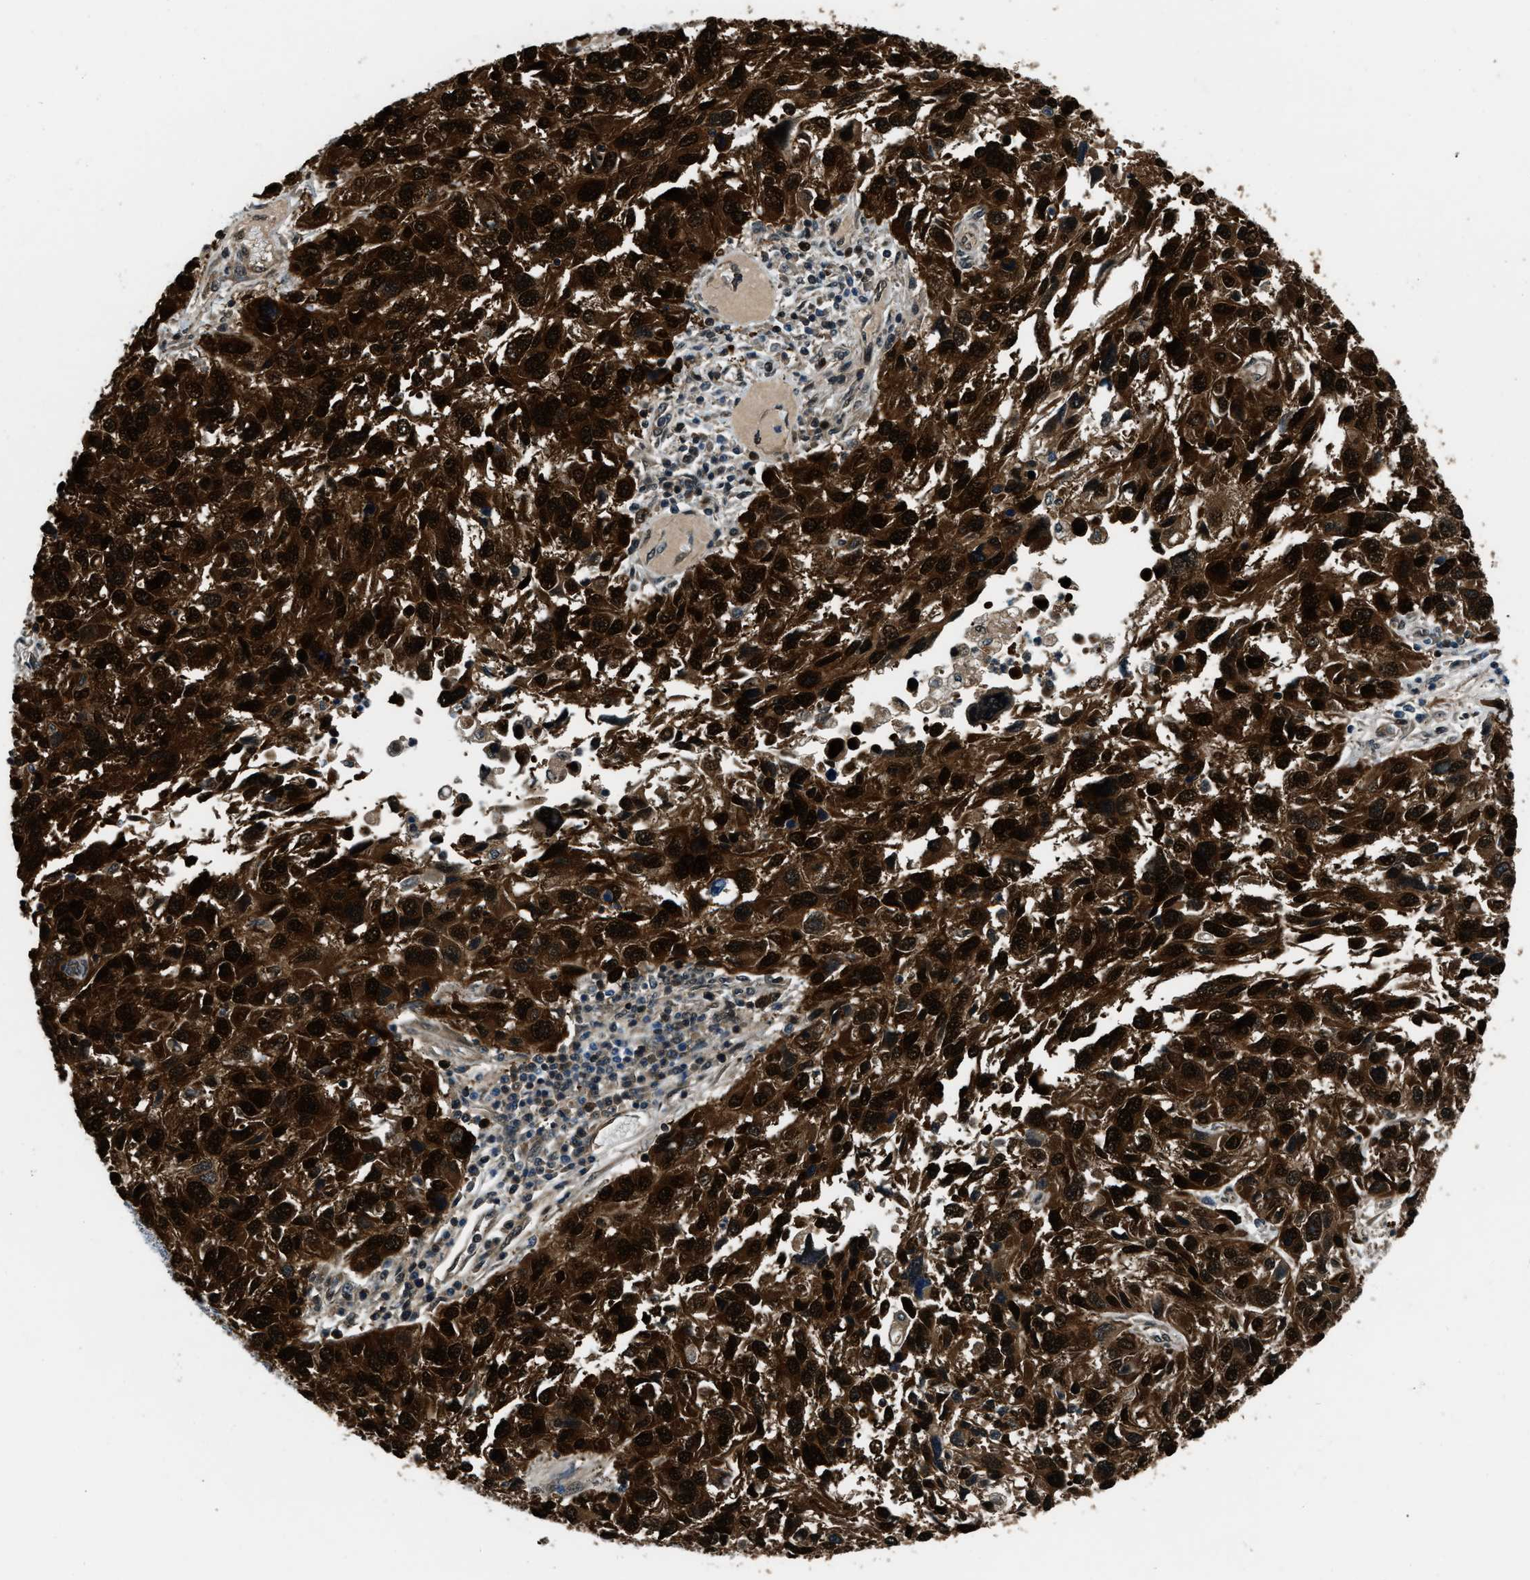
{"staining": {"intensity": "strong", "quantity": ">75%", "location": "cytoplasmic/membranous,nuclear"}, "tissue": "melanoma", "cell_type": "Tumor cells", "image_type": "cancer", "snomed": [{"axis": "morphology", "description": "Malignant melanoma, NOS"}, {"axis": "topography", "description": "Skin"}], "caption": "The micrograph reveals immunohistochemical staining of malignant melanoma. There is strong cytoplasmic/membranous and nuclear expression is present in about >75% of tumor cells. The staining was performed using DAB, with brown indicating positive protein expression. Nuclei are stained blue with hematoxylin.", "gene": "NUDCD3", "patient": {"sex": "male", "age": 53}}